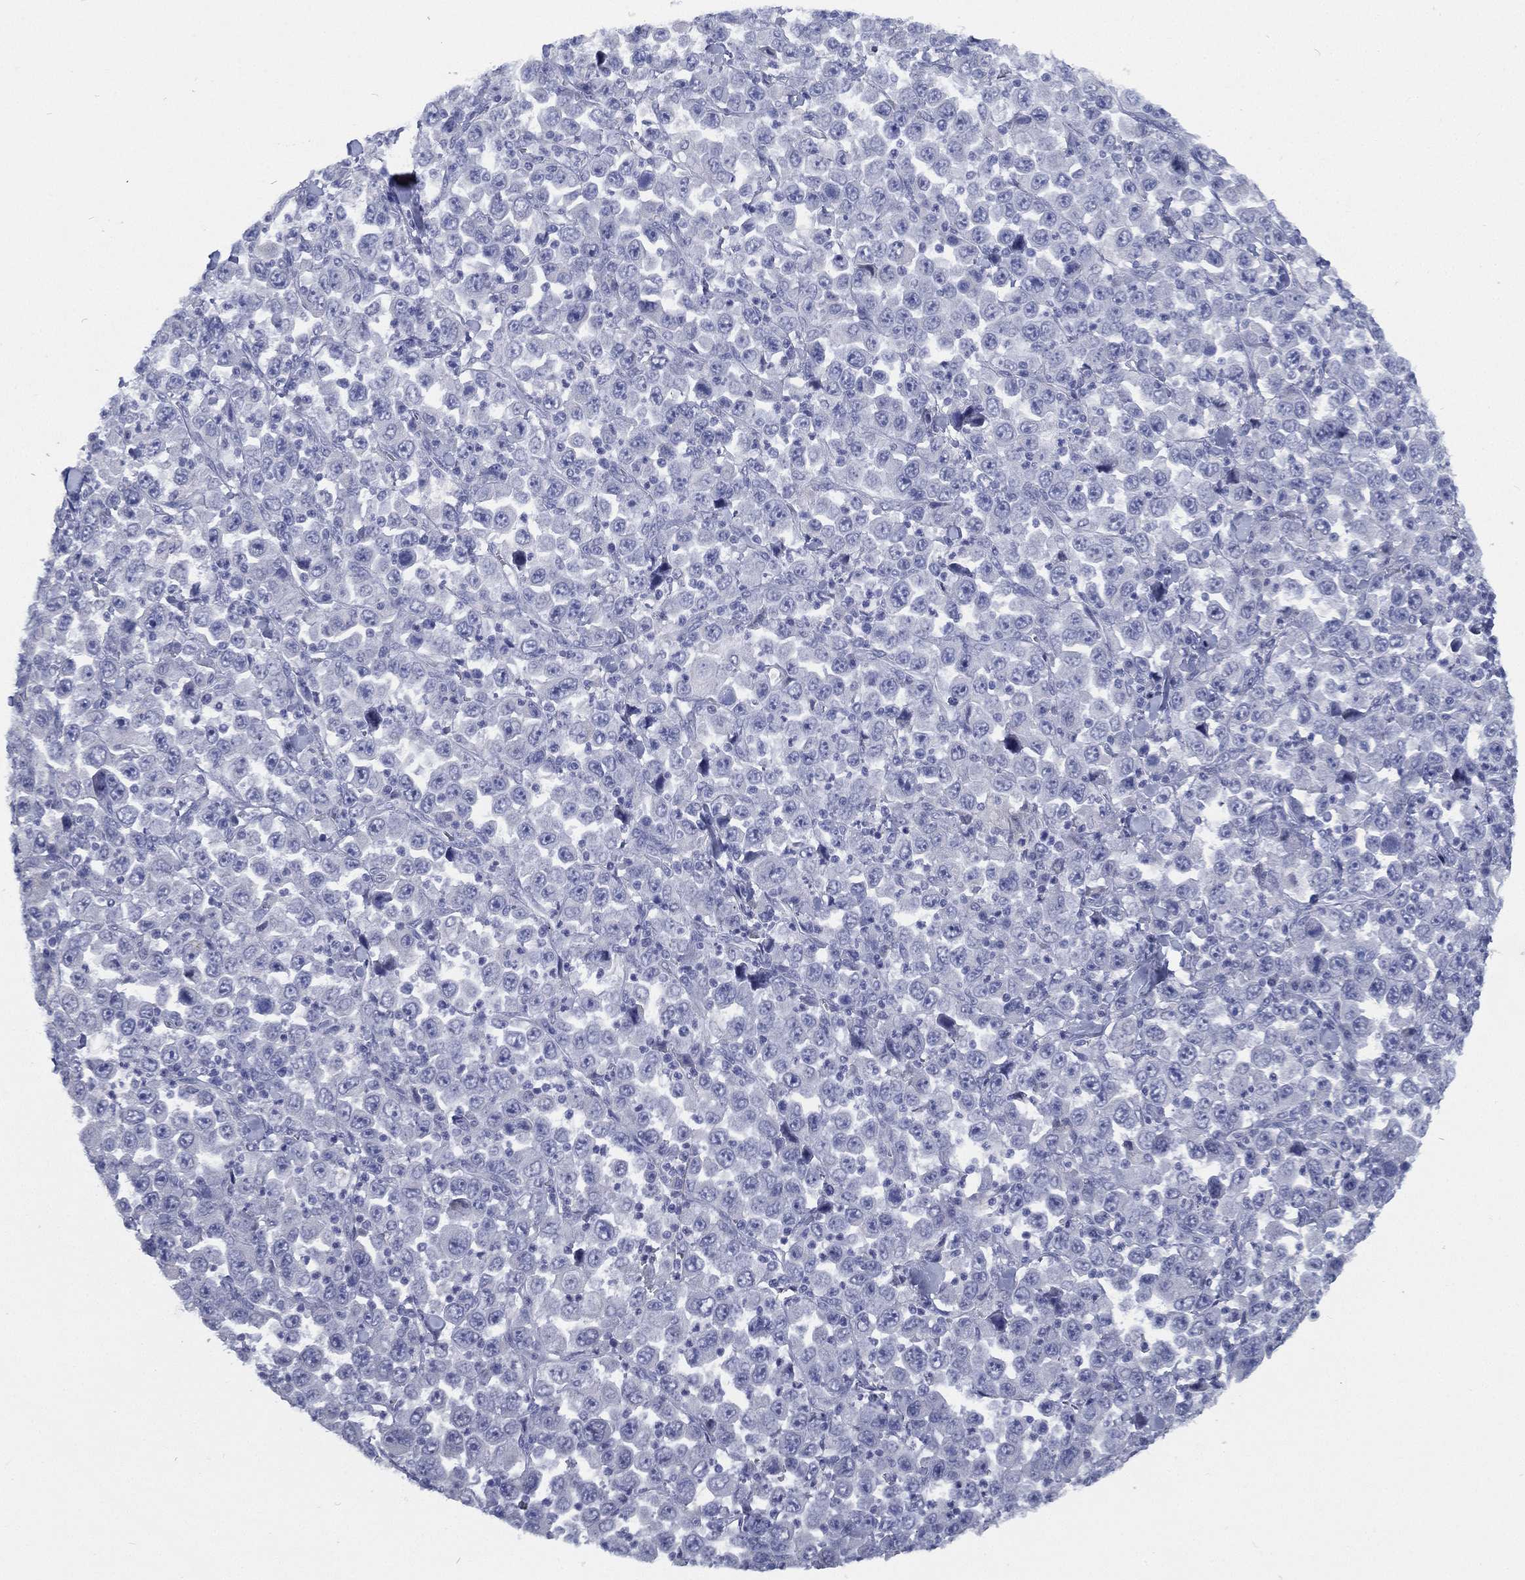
{"staining": {"intensity": "negative", "quantity": "none", "location": "none"}, "tissue": "stomach cancer", "cell_type": "Tumor cells", "image_type": "cancer", "snomed": [{"axis": "morphology", "description": "Normal tissue, NOS"}, {"axis": "morphology", "description": "Adenocarcinoma, NOS"}, {"axis": "topography", "description": "Stomach, upper"}, {"axis": "topography", "description": "Stomach"}], "caption": "IHC of stomach adenocarcinoma demonstrates no positivity in tumor cells.", "gene": "RSPH4A", "patient": {"sex": "male", "age": 59}}